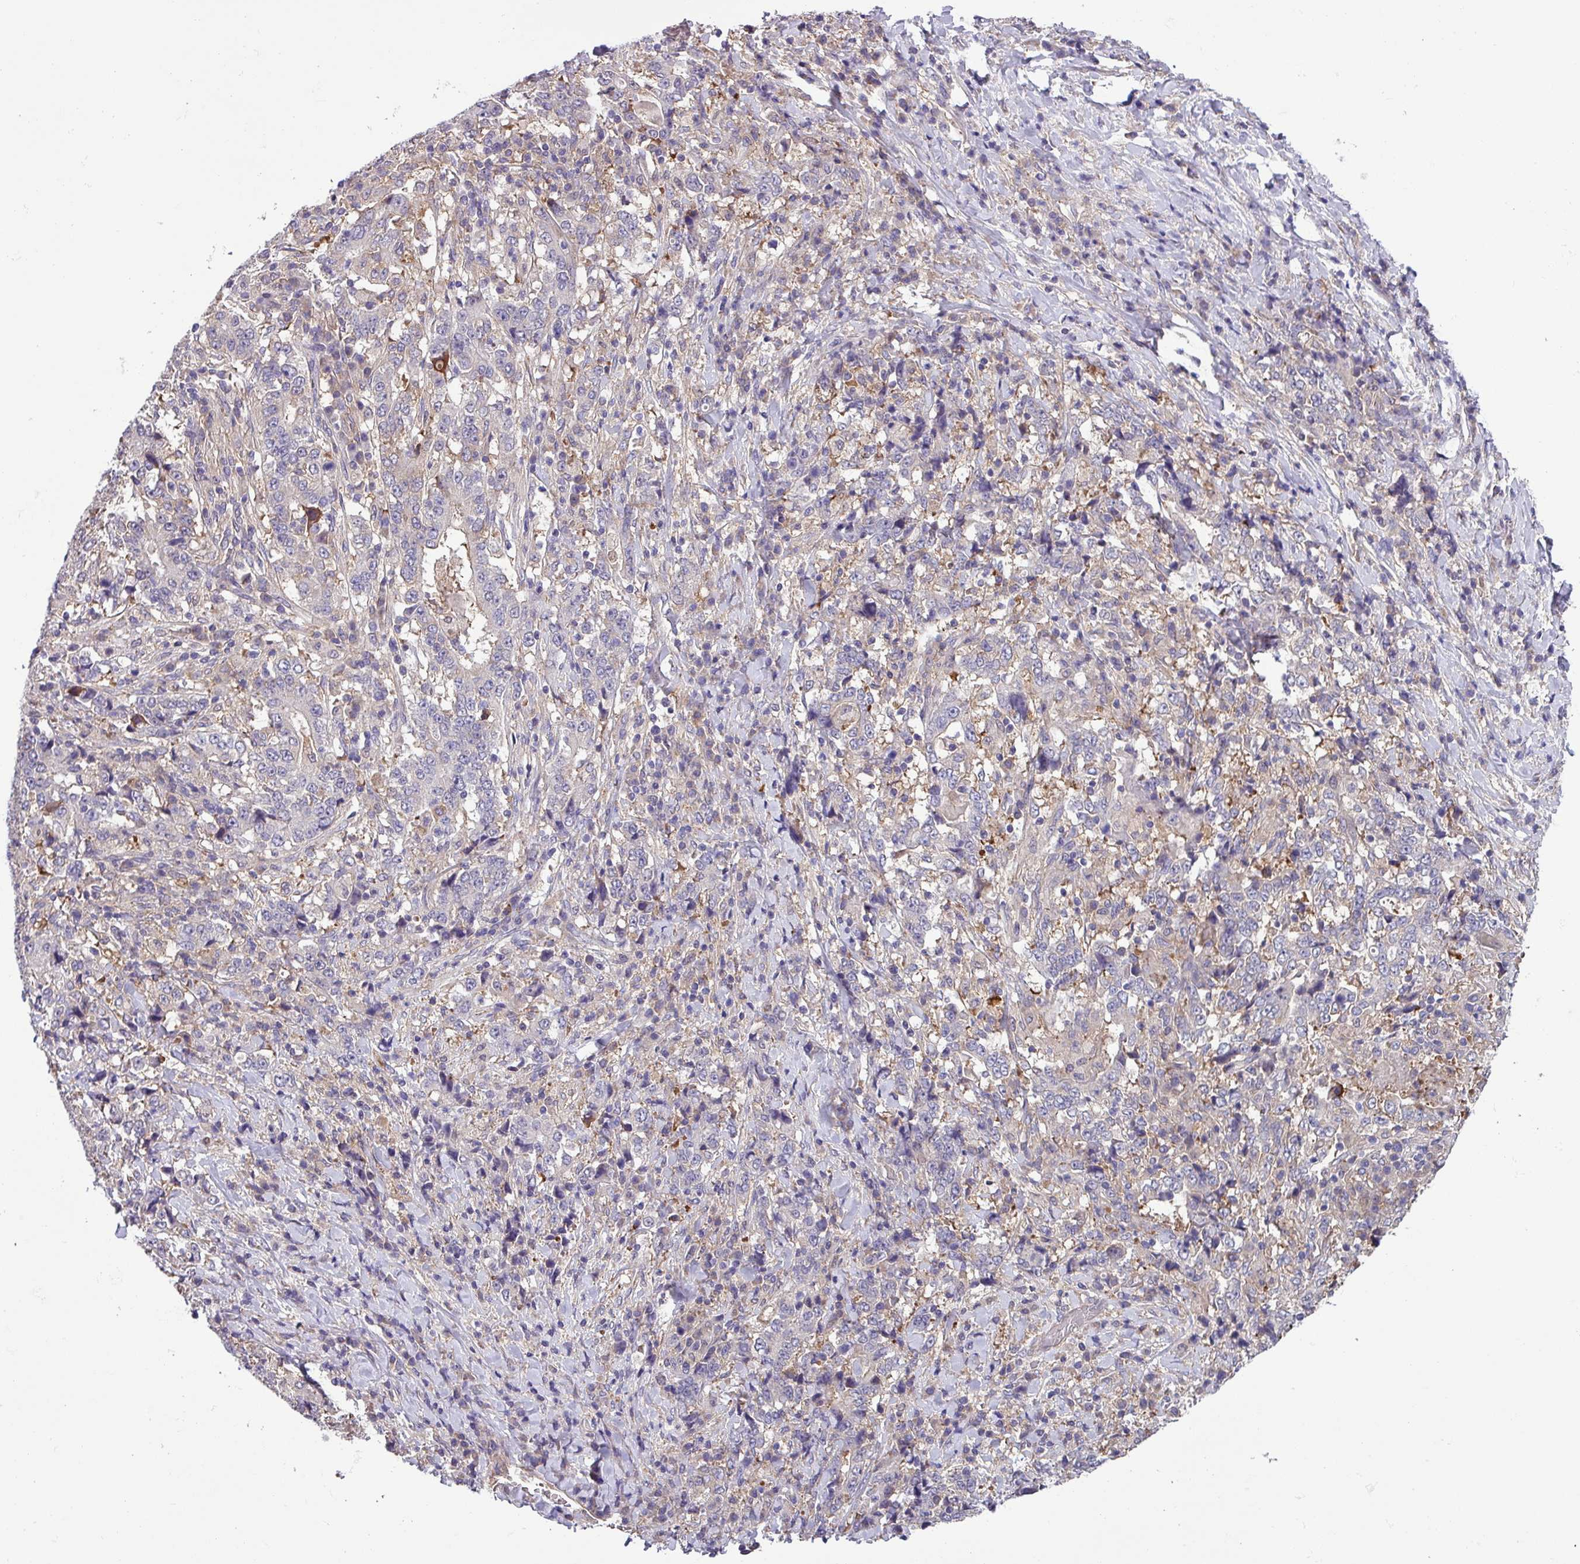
{"staining": {"intensity": "negative", "quantity": "none", "location": "none"}, "tissue": "stomach cancer", "cell_type": "Tumor cells", "image_type": "cancer", "snomed": [{"axis": "morphology", "description": "Normal tissue, NOS"}, {"axis": "morphology", "description": "Adenocarcinoma, NOS"}, {"axis": "topography", "description": "Stomach, upper"}, {"axis": "topography", "description": "Stomach"}], "caption": "There is no significant staining in tumor cells of stomach adenocarcinoma.", "gene": "SLC23A2", "patient": {"sex": "male", "age": 59}}